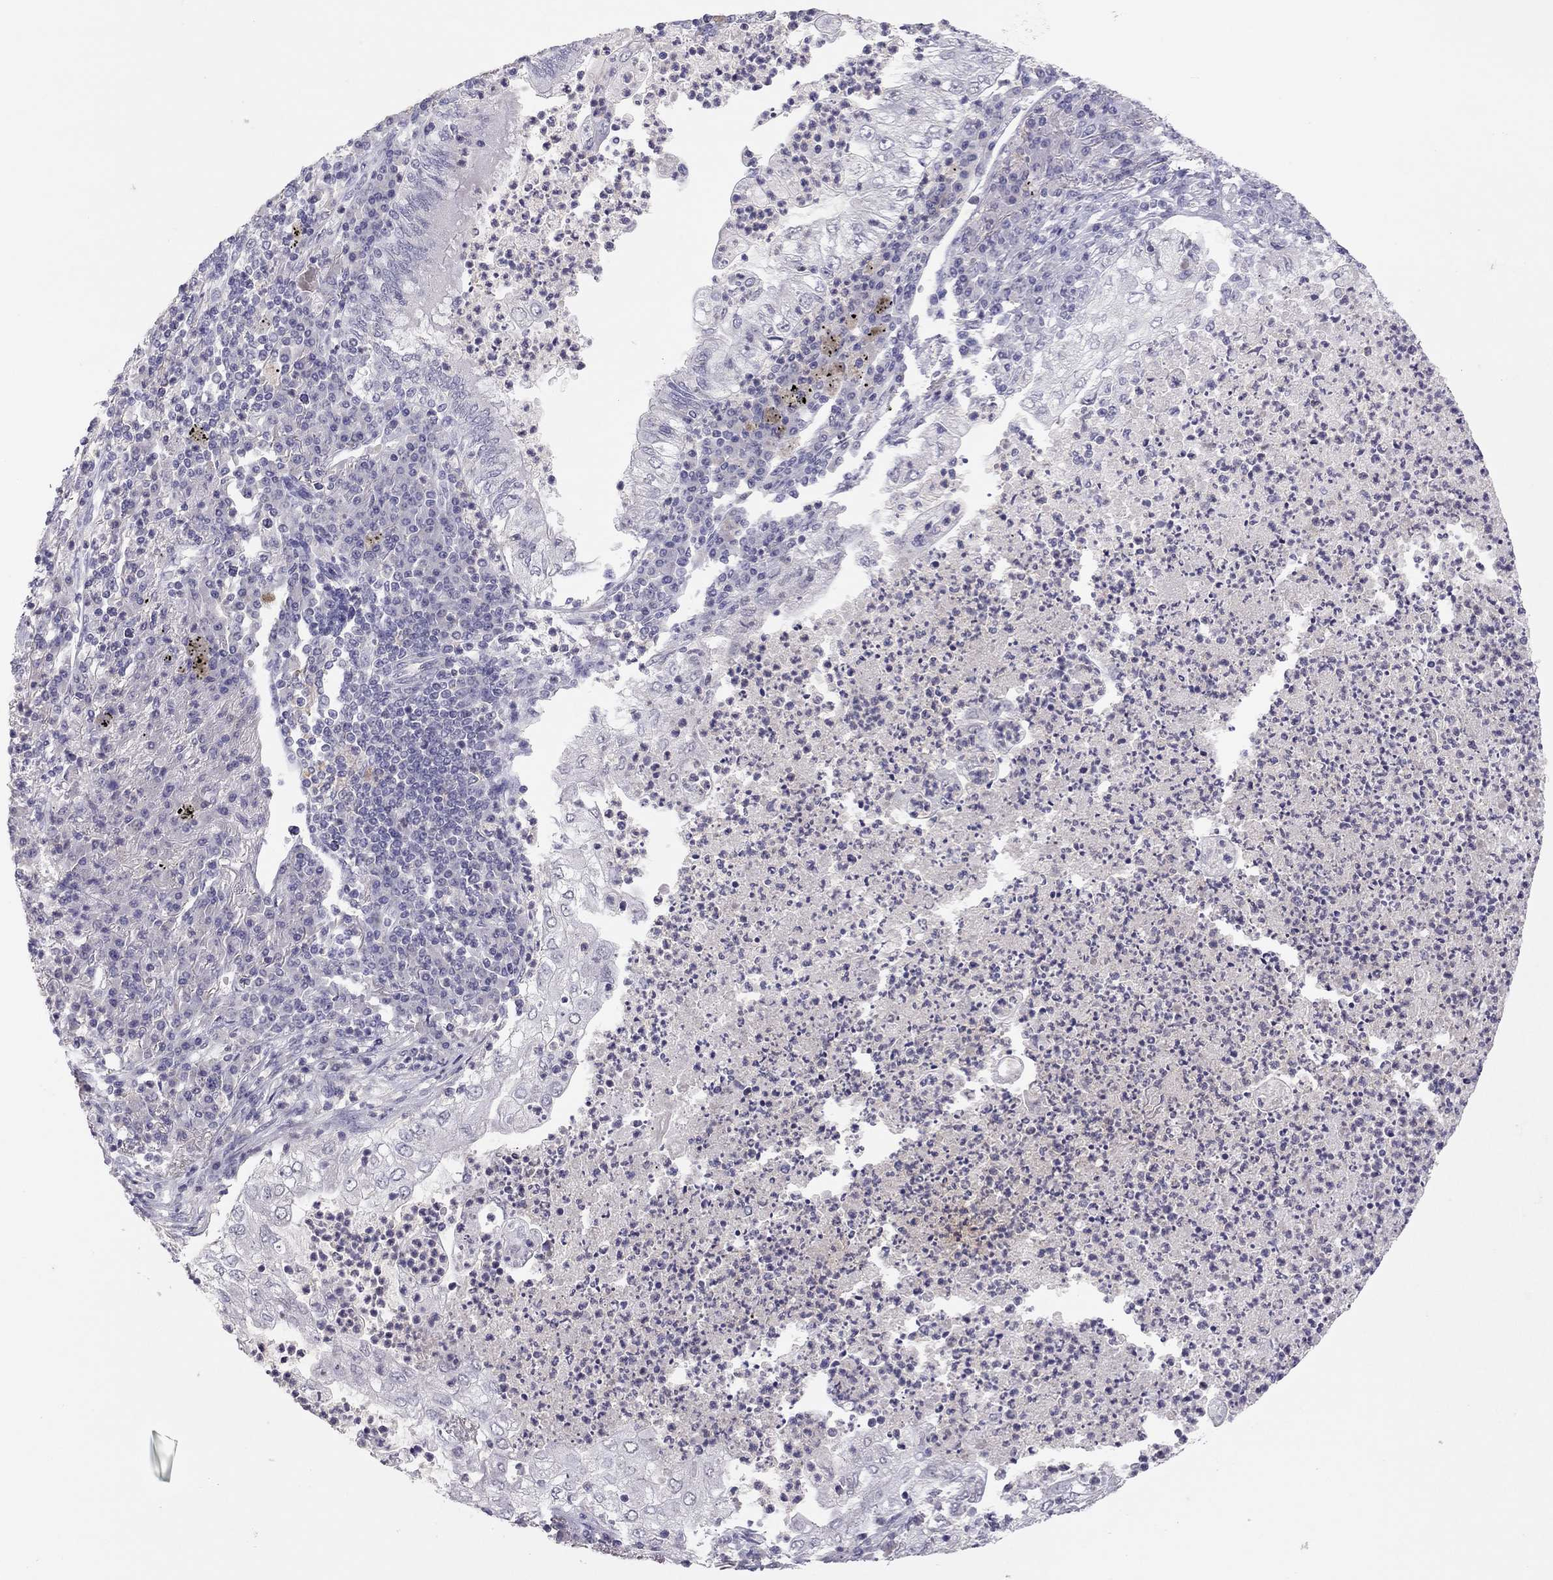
{"staining": {"intensity": "negative", "quantity": "none", "location": "none"}, "tissue": "lung cancer", "cell_type": "Tumor cells", "image_type": "cancer", "snomed": [{"axis": "morphology", "description": "Adenocarcinoma, NOS"}, {"axis": "topography", "description": "Lung"}], "caption": "A micrograph of human lung cancer is negative for staining in tumor cells.", "gene": "ADORA2A", "patient": {"sex": "female", "age": 73}}